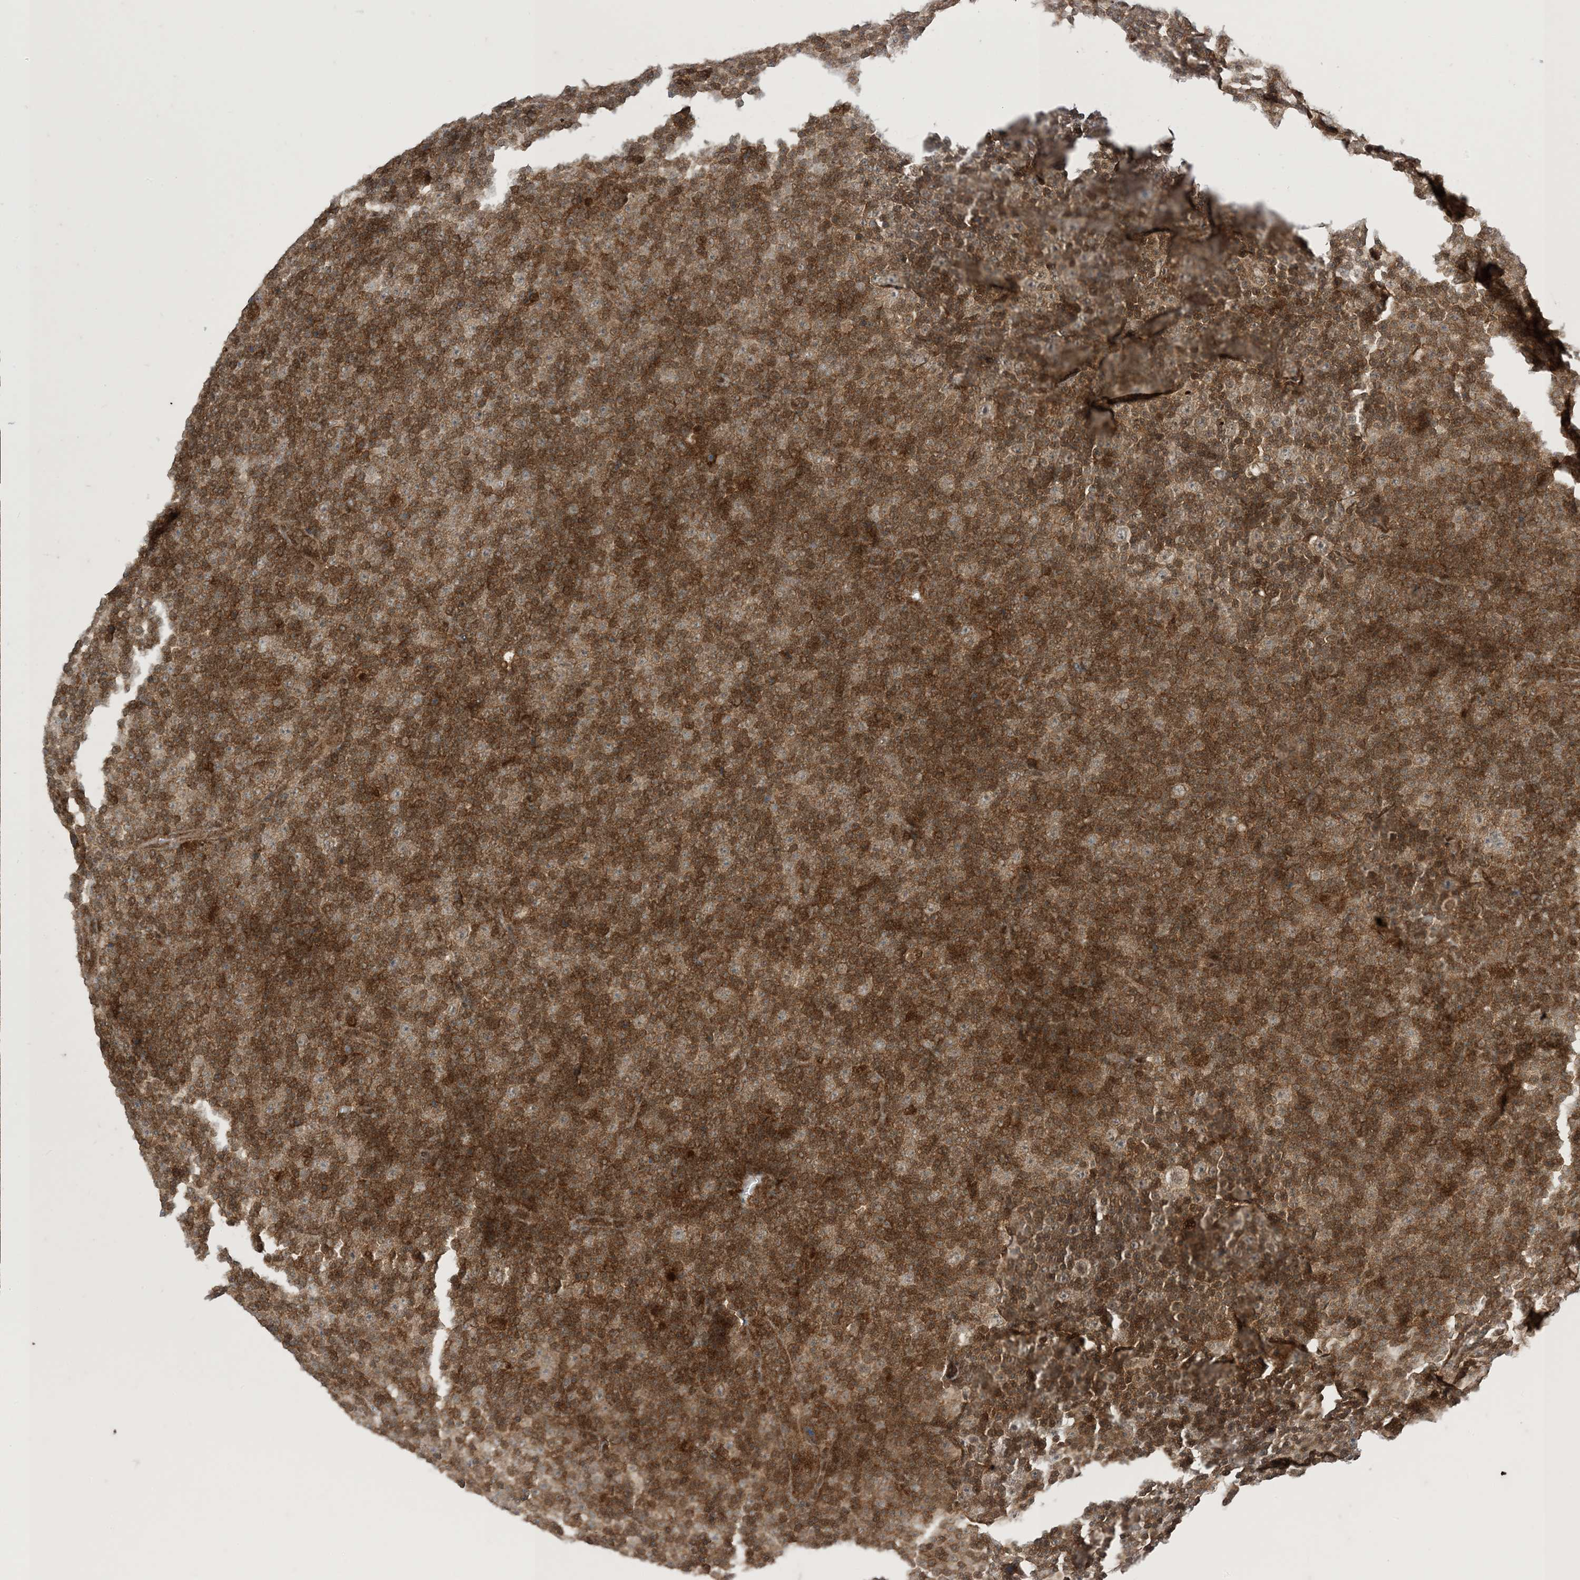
{"staining": {"intensity": "moderate", "quantity": ">75%", "location": "cytoplasmic/membranous"}, "tissue": "lymphoma", "cell_type": "Tumor cells", "image_type": "cancer", "snomed": [{"axis": "morphology", "description": "Malignant lymphoma, non-Hodgkin's type, Low grade"}, {"axis": "topography", "description": "Lymph node"}], "caption": "High-magnification brightfield microscopy of lymphoma stained with DAB (brown) and counterstained with hematoxylin (blue). tumor cells exhibit moderate cytoplasmic/membranous expression is identified in approximately>75% of cells. Using DAB (3,3'-diaminobenzidine) (brown) and hematoxylin (blue) stains, captured at high magnification using brightfield microscopy.", "gene": "PTPA", "patient": {"sex": "female", "age": 67}}